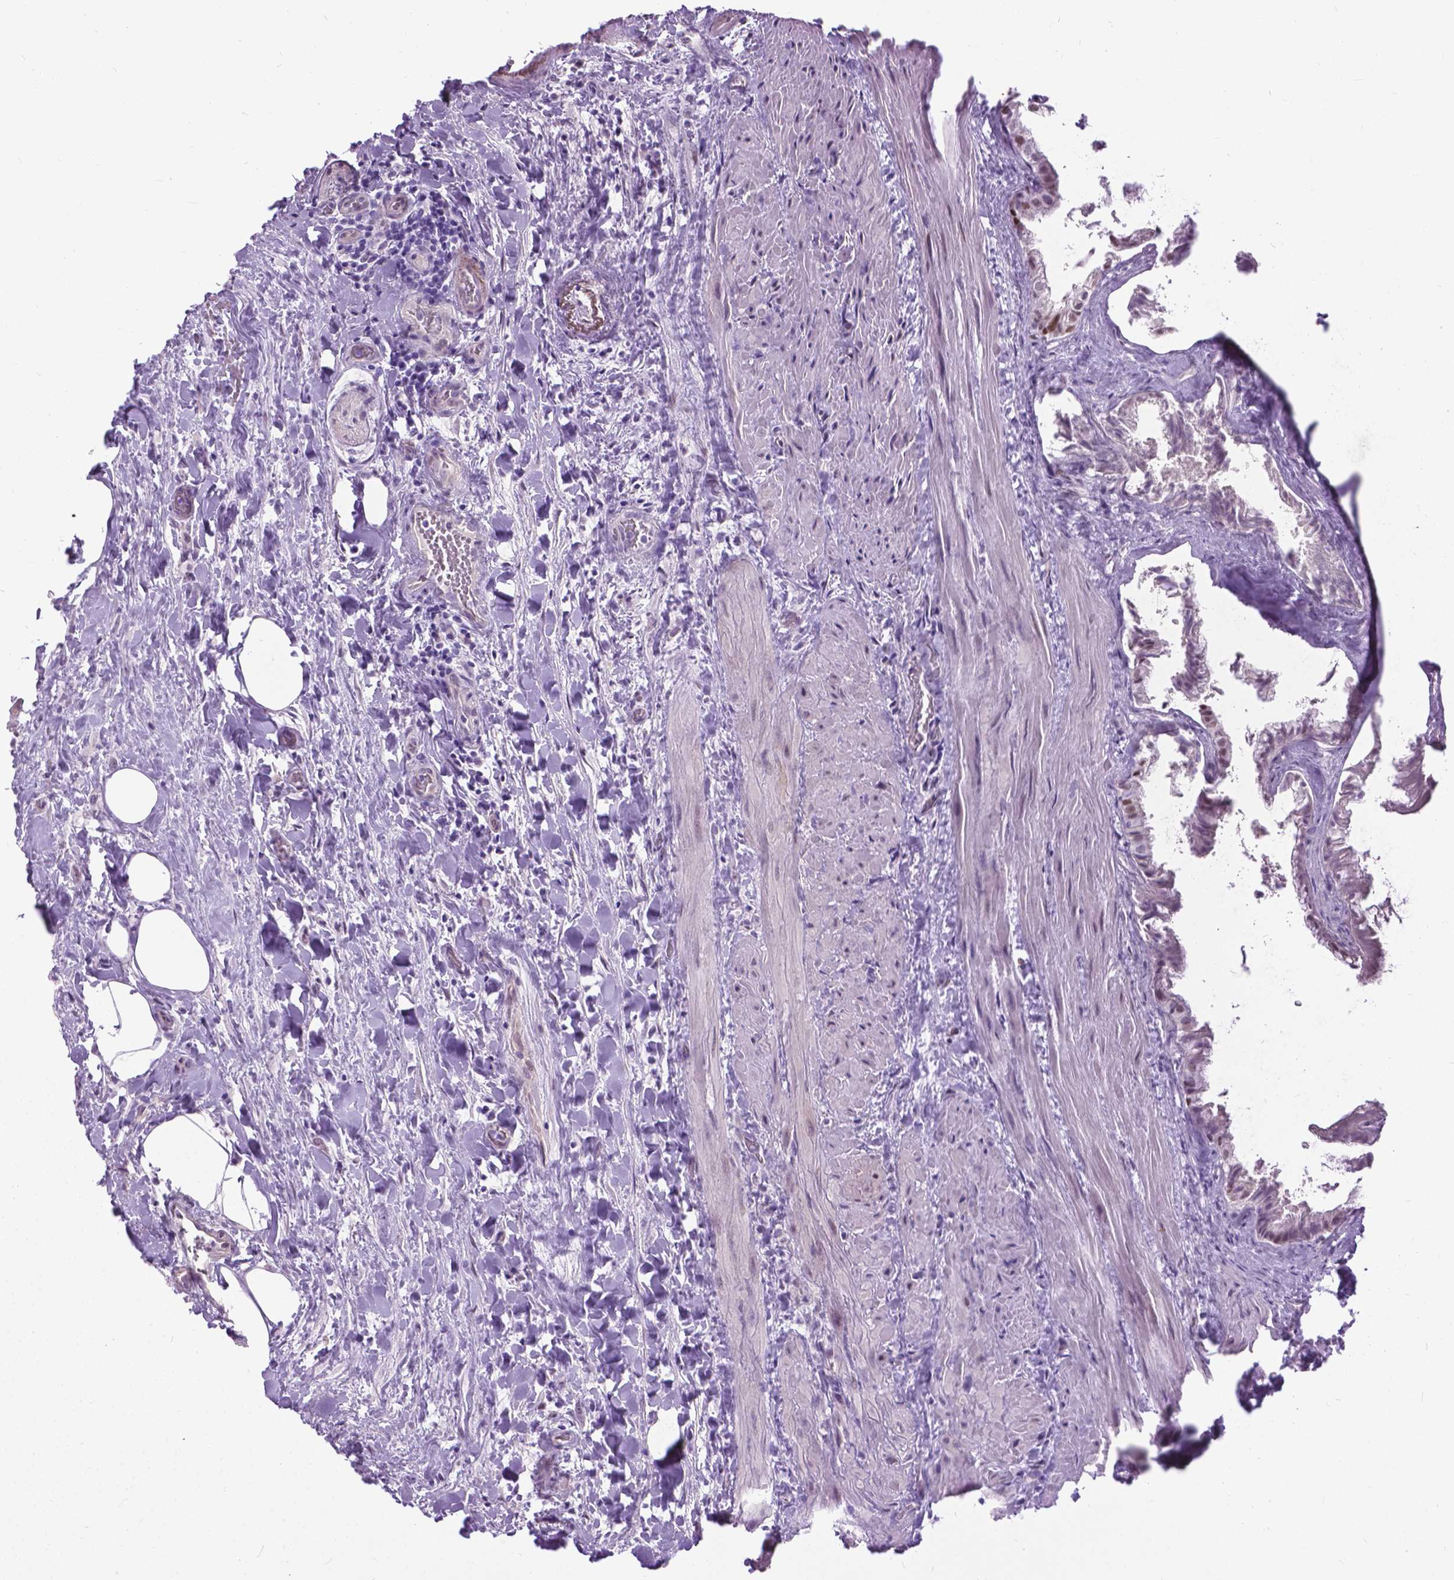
{"staining": {"intensity": "weak", "quantity": "25%-75%", "location": "nuclear"}, "tissue": "gallbladder", "cell_type": "Glandular cells", "image_type": "normal", "snomed": [{"axis": "morphology", "description": "Normal tissue, NOS"}, {"axis": "topography", "description": "Gallbladder"}], "caption": "Immunohistochemical staining of unremarkable human gallbladder shows low levels of weak nuclear staining in approximately 25%-75% of glandular cells.", "gene": "PROB1", "patient": {"sex": "male", "age": 70}}